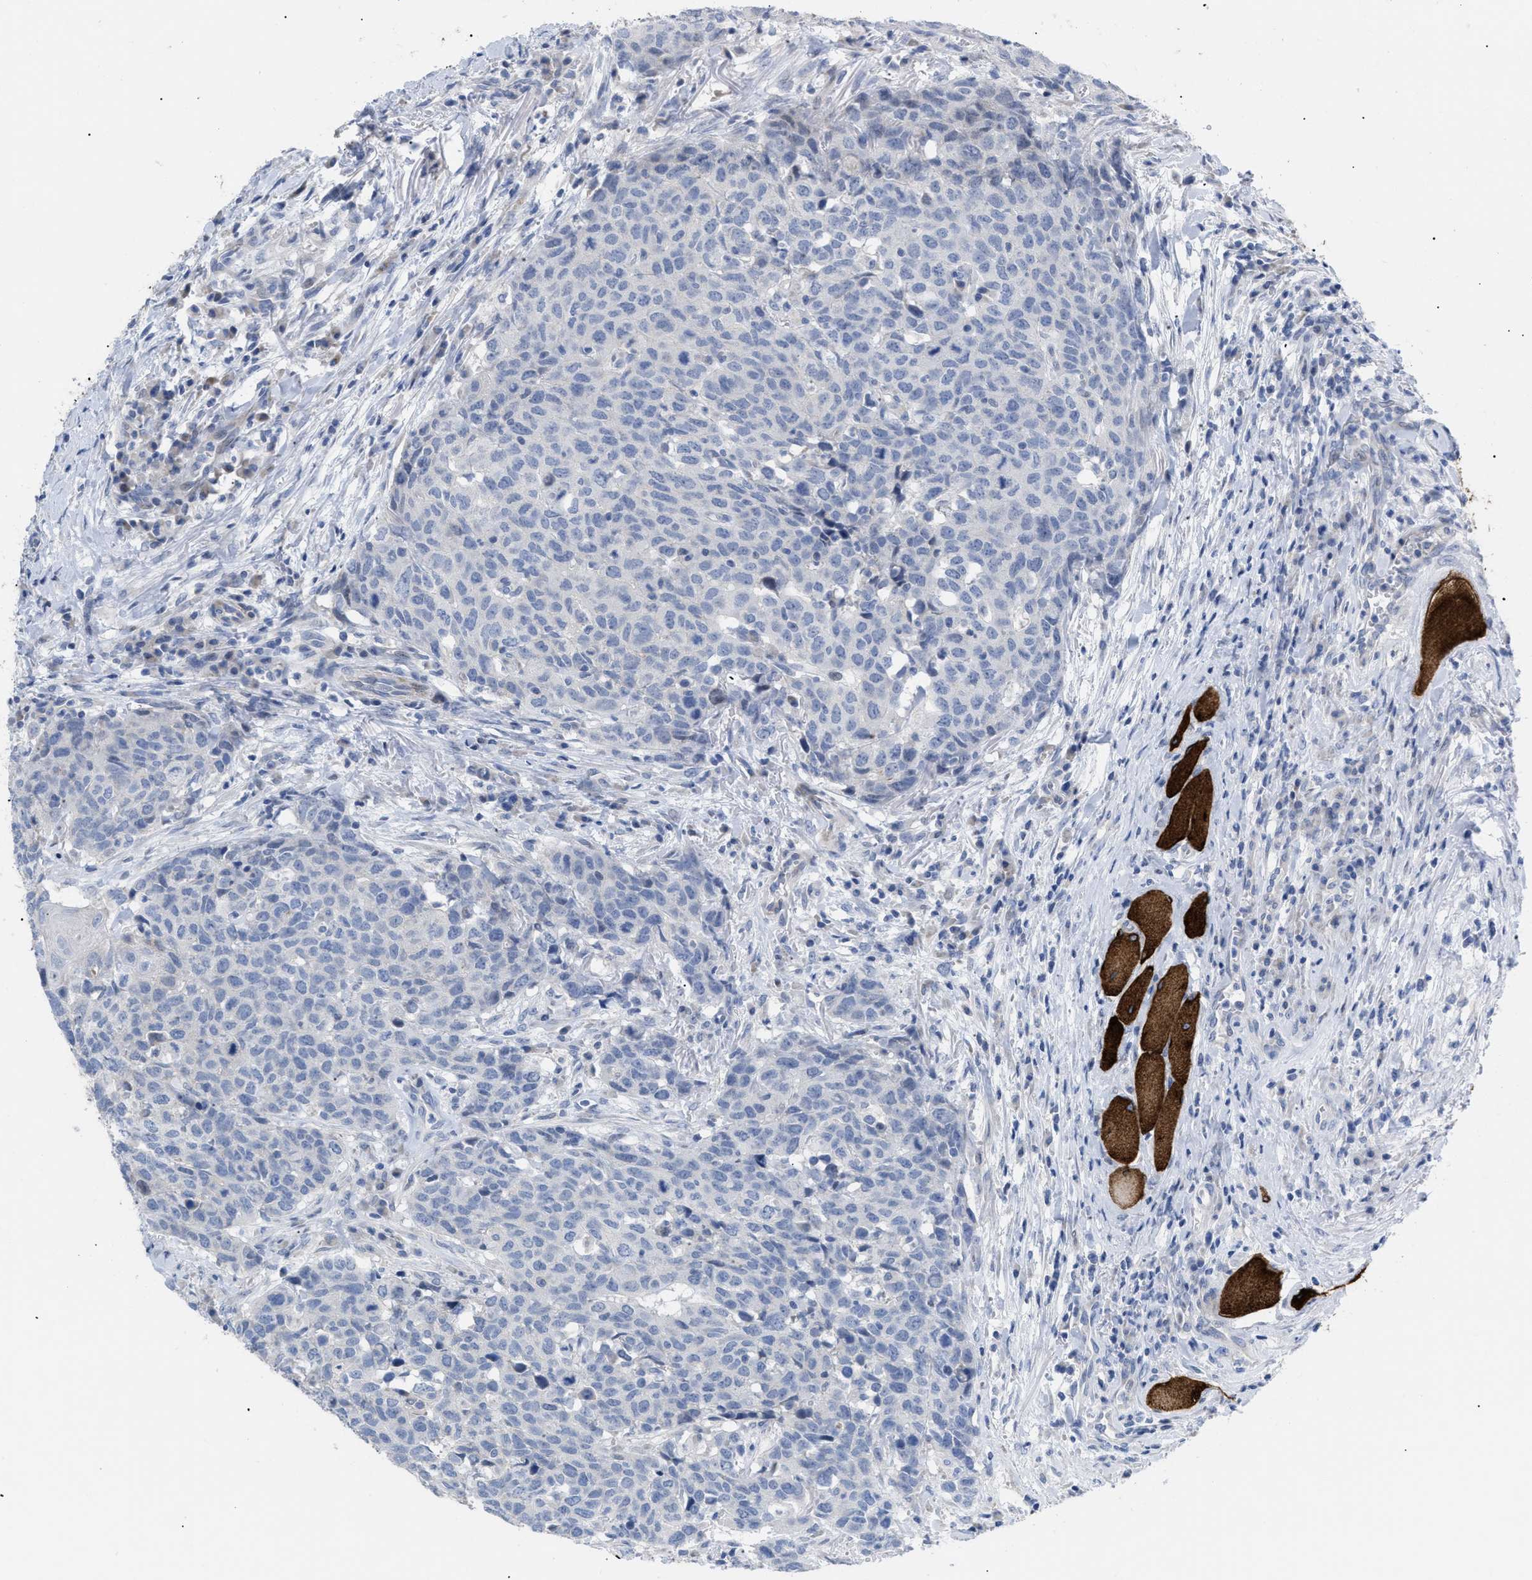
{"staining": {"intensity": "negative", "quantity": "none", "location": "none"}, "tissue": "head and neck cancer", "cell_type": "Tumor cells", "image_type": "cancer", "snomed": [{"axis": "morphology", "description": "Squamous cell carcinoma, NOS"}, {"axis": "topography", "description": "Head-Neck"}], "caption": "High magnification brightfield microscopy of head and neck cancer (squamous cell carcinoma) stained with DAB (brown) and counterstained with hematoxylin (blue): tumor cells show no significant staining.", "gene": "CAV3", "patient": {"sex": "male", "age": 66}}